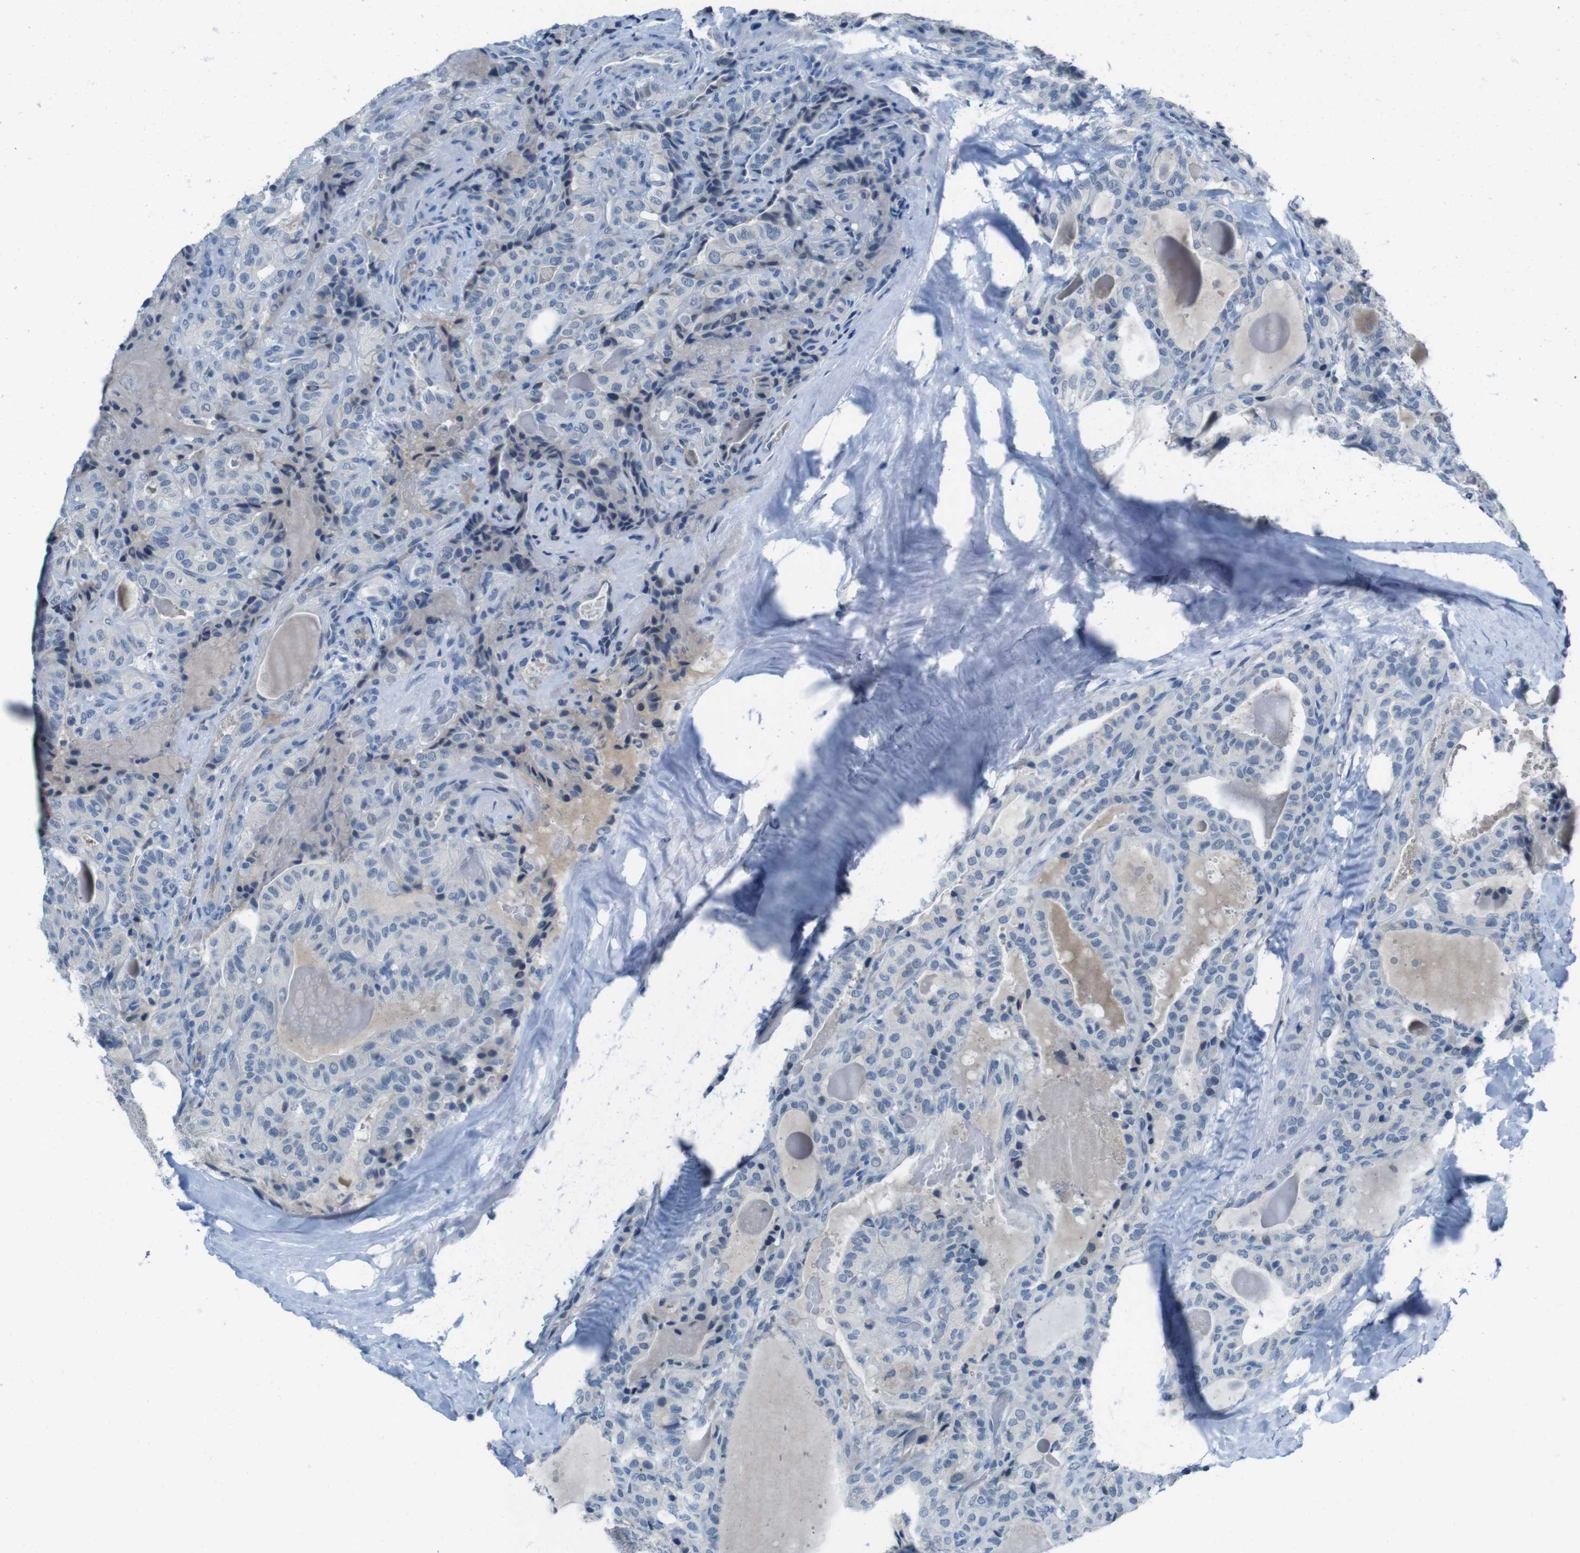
{"staining": {"intensity": "negative", "quantity": "none", "location": "none"}, "tissue": "thyroid cancer", "cell_type": "Tumor cells", "image_type": "cancer", "snomed": [{"axis": "morphology", "description": "Papillary adenocarcinoma, NOS"}, {"axis": "topography", "description": "Thyroid gland"}], "caption": "Immunohistochemical staining of human thyroid papillary adenocarcinoma demonstrates no significant positivity in tumor cells.", "gene": "CDHR2", "patient": {"sex": "male", "age": 77}}